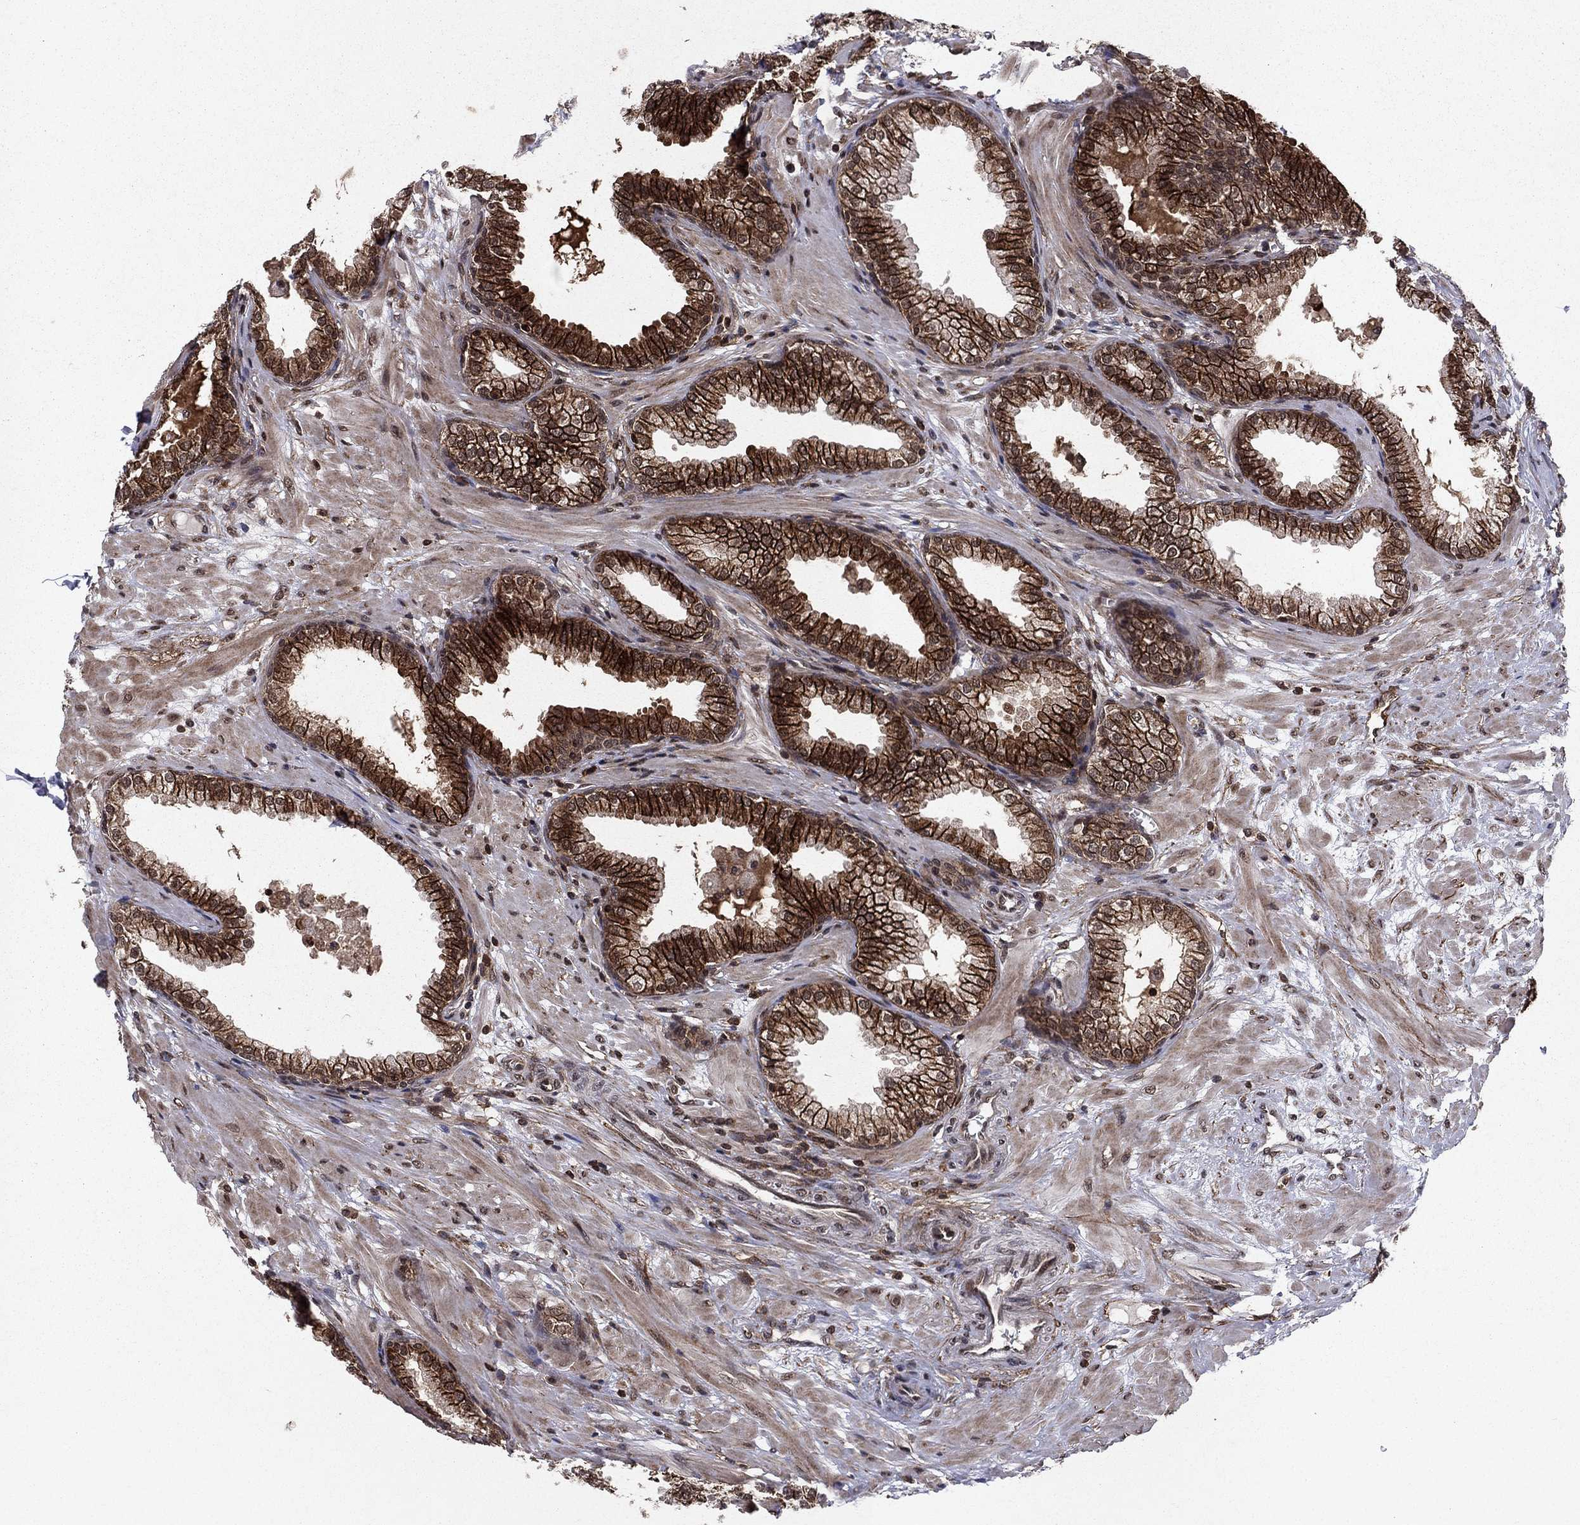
{"staining": {"intensity": "strong", "quantity": "25%-75%", "location": "cytoplasmic/membranous"}, "tissue": "prostate", "cell_type": "Glandular cells", "image_type": "normal", "snomed": [{"axis": "morphology", "description": "Normal tissue, NOS"}, {"axis": "topography", "description": "Prostate"}], "caption": "Glandular cells display high levels of strong cytoplasmic/membranous staining in approximately 25%-75% of cells in normal human prostate.", "gene": "SSX2IP", "patient": {"sex": "male", "age": 64}}